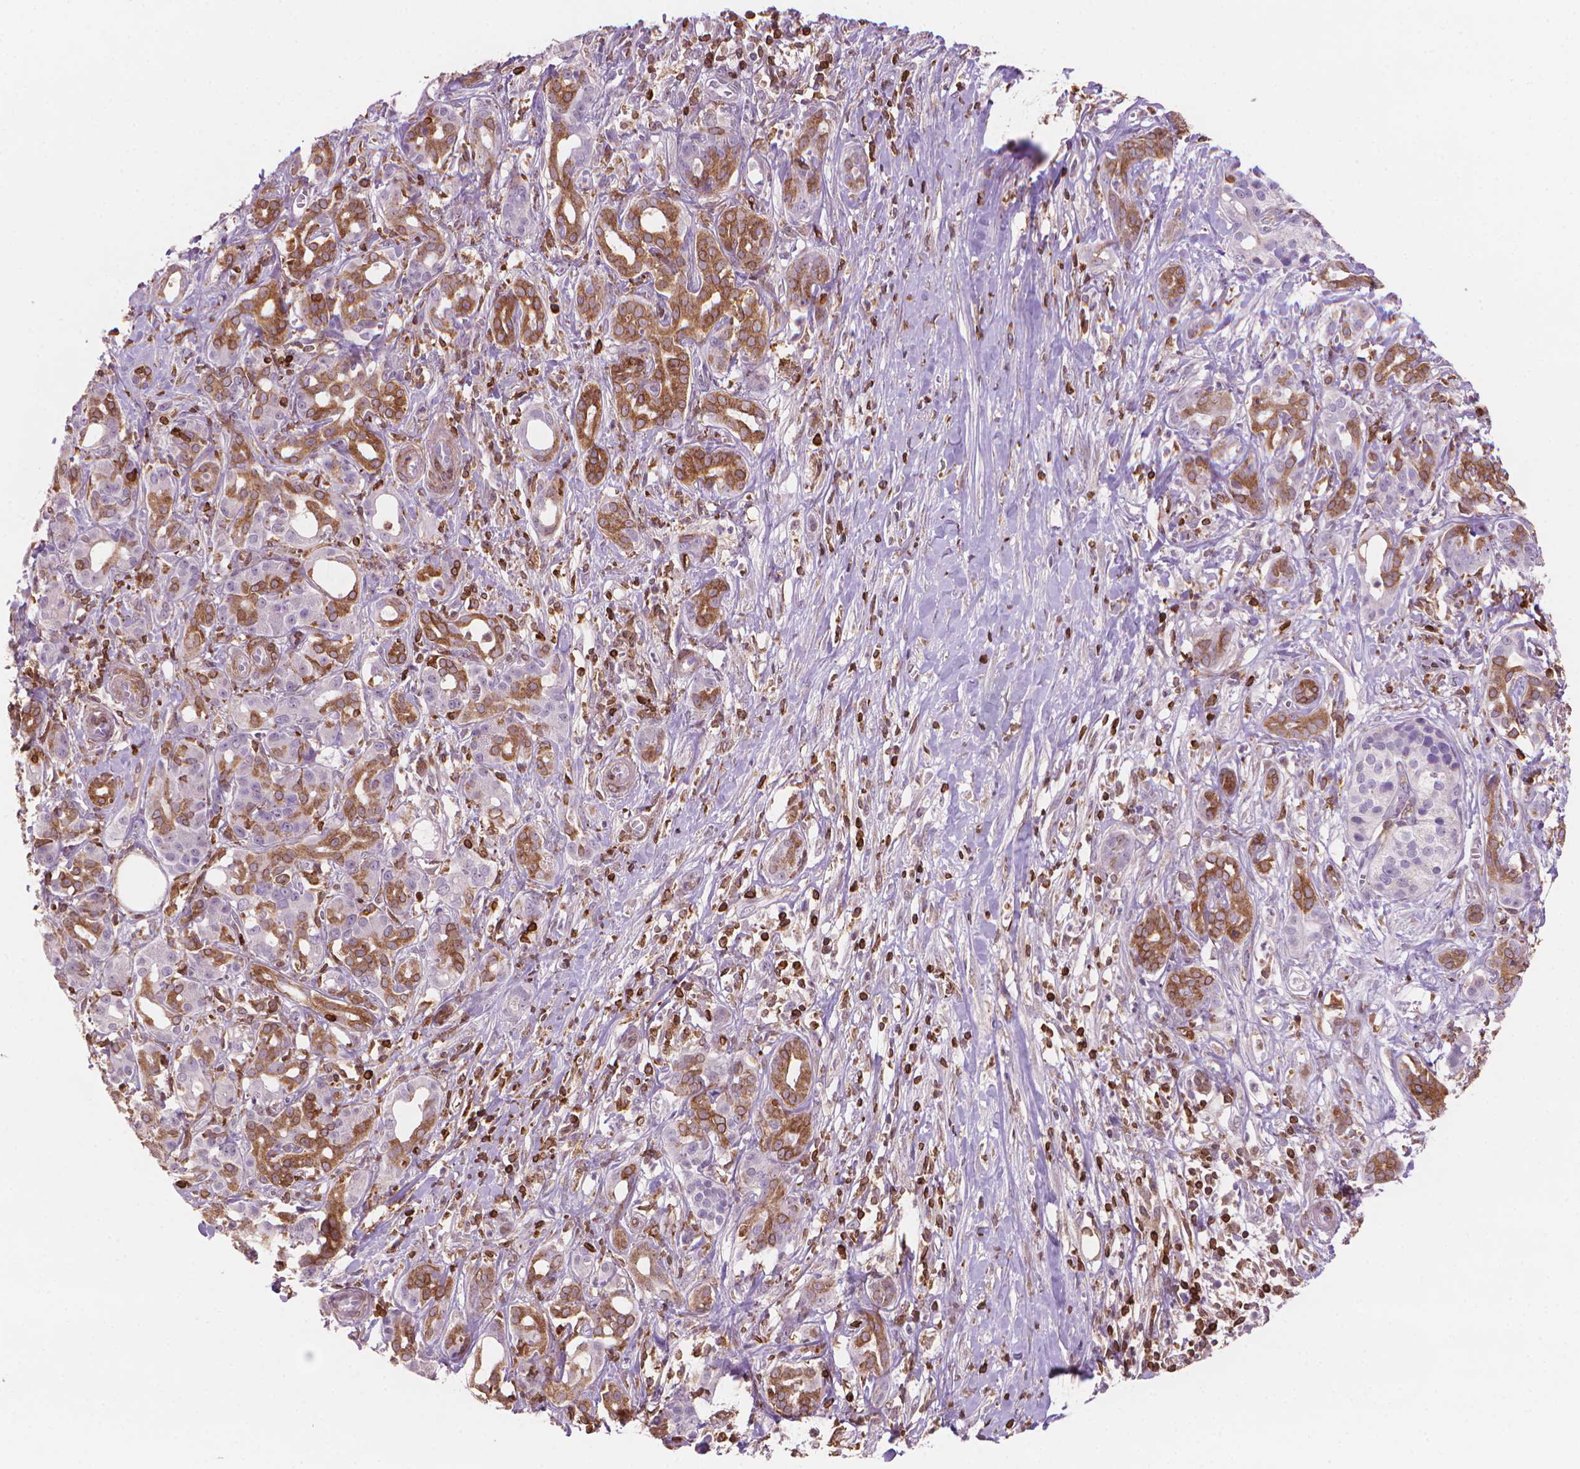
{"staining": {"intensity": "moderate", "quantity": "25%-75%", "location": "cytoplasmic/membranous"}, "tissue": "pancreatic cancer", "cell_type": "Tumor cells", "image_type": "cancer", "snomed": [{"axis": "morphology", "description": "Adenocarcinoma, NOS"}, {"axis": "topography", "description": "Pancreas"}], "caption": "A histopathology image of human pancreatic cancer (adenocarcinoma) stained for a protein demonstrates moderate cytoplasmic/membranous brown staining in tumor cells.", "gene": "BCL2", "patient": {"sex": "male", "age": 61}}